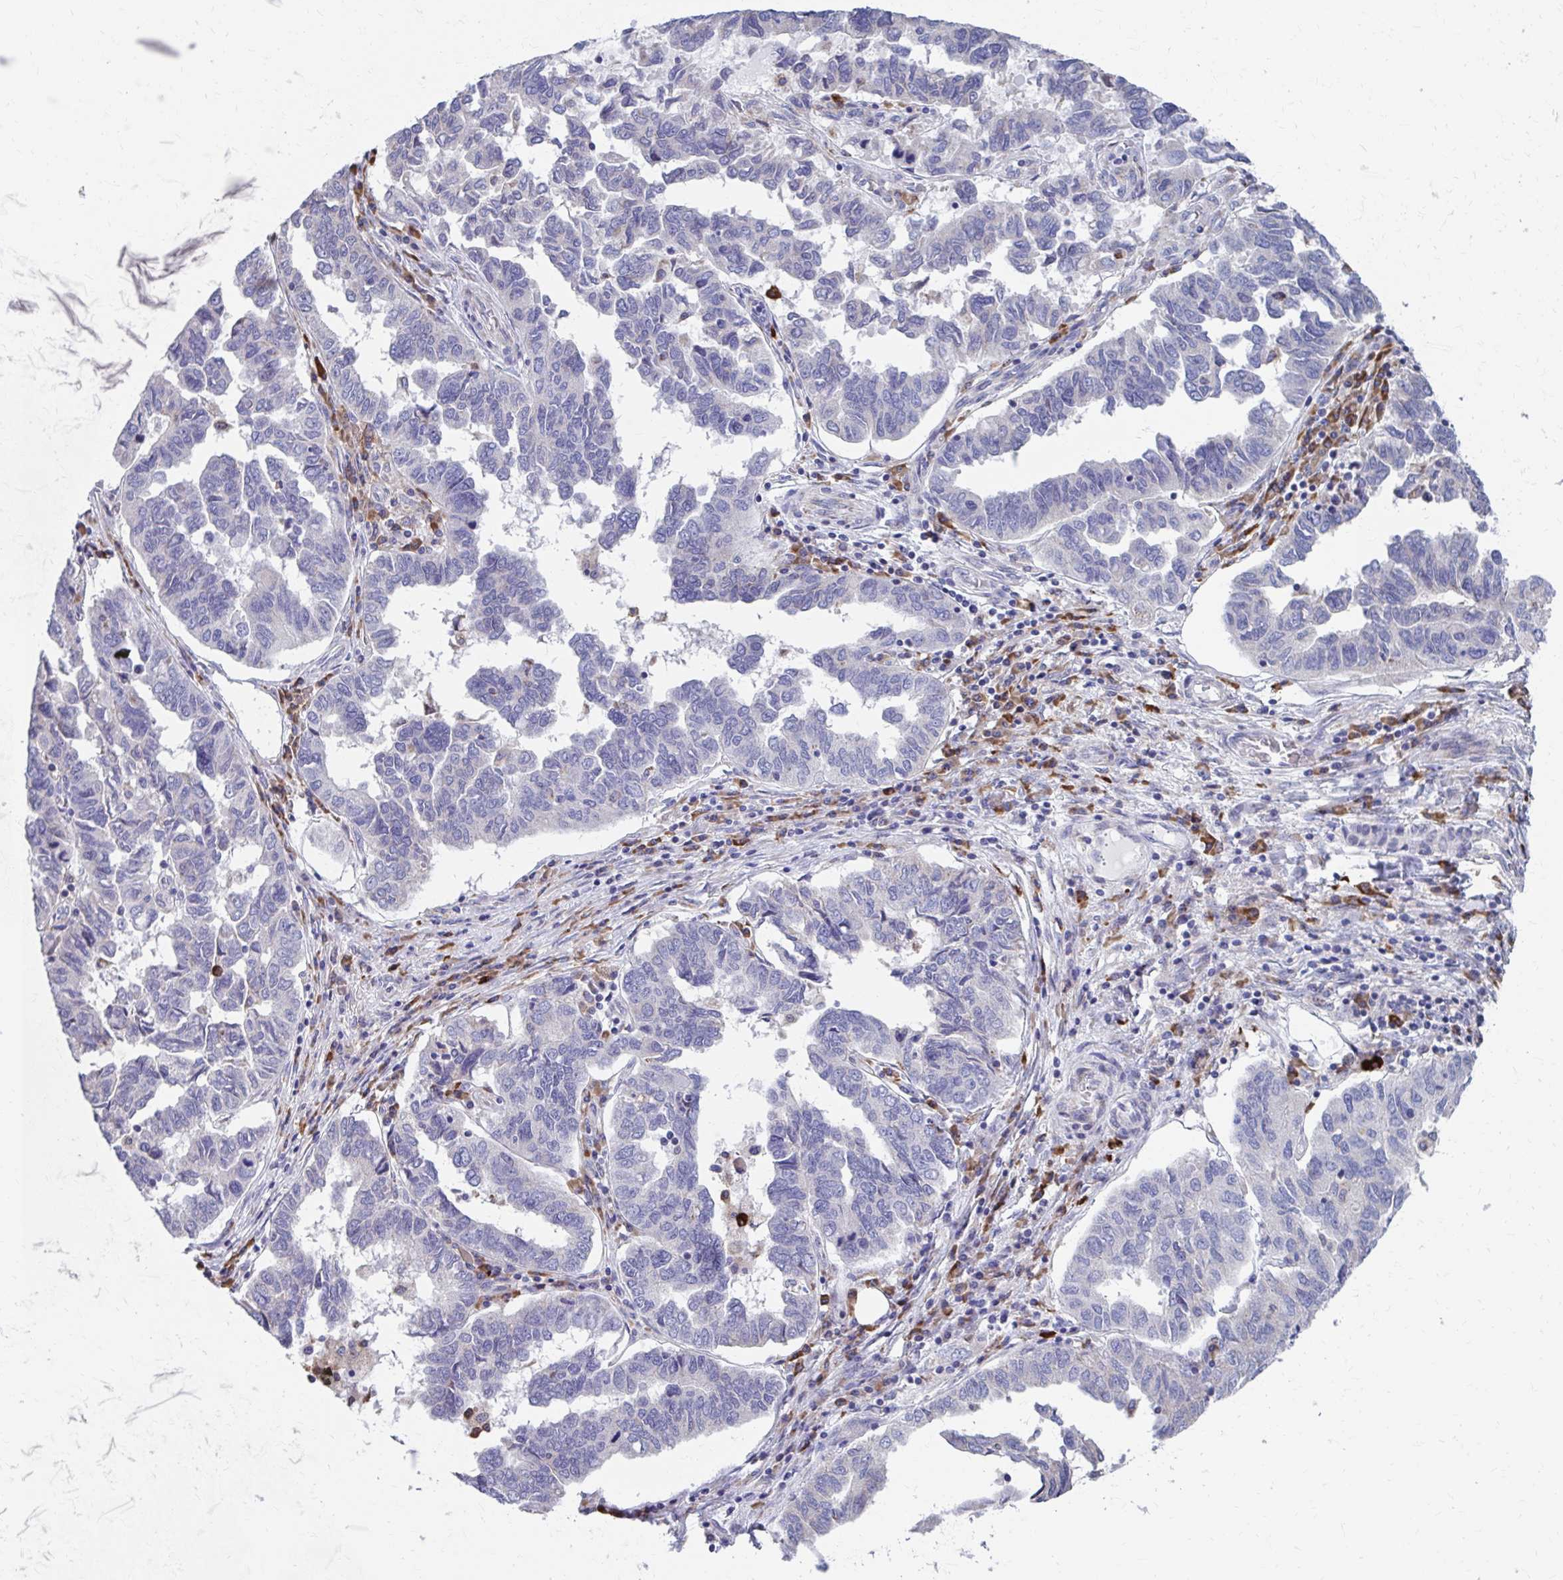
{"staining": {"intensity": "negative", "quantity": "none", "location": "none"}, "tissue": "ovarian cancer", "cell_type": "Tumor cells", "image_type": "cancer", "snomed": [{"axis": "morphology", "description": "Cystadenocarcinoma, serous, NOS"}, {"axis": "topography", "description": "Ovary"}], "caption": "Immunohistochemistry of human serous cystadenocarcinoma (ovarian) reveals no positivity in tumor cells.", "gene": "FKBP2", "patient": {"sex": "female", "age": 64}}